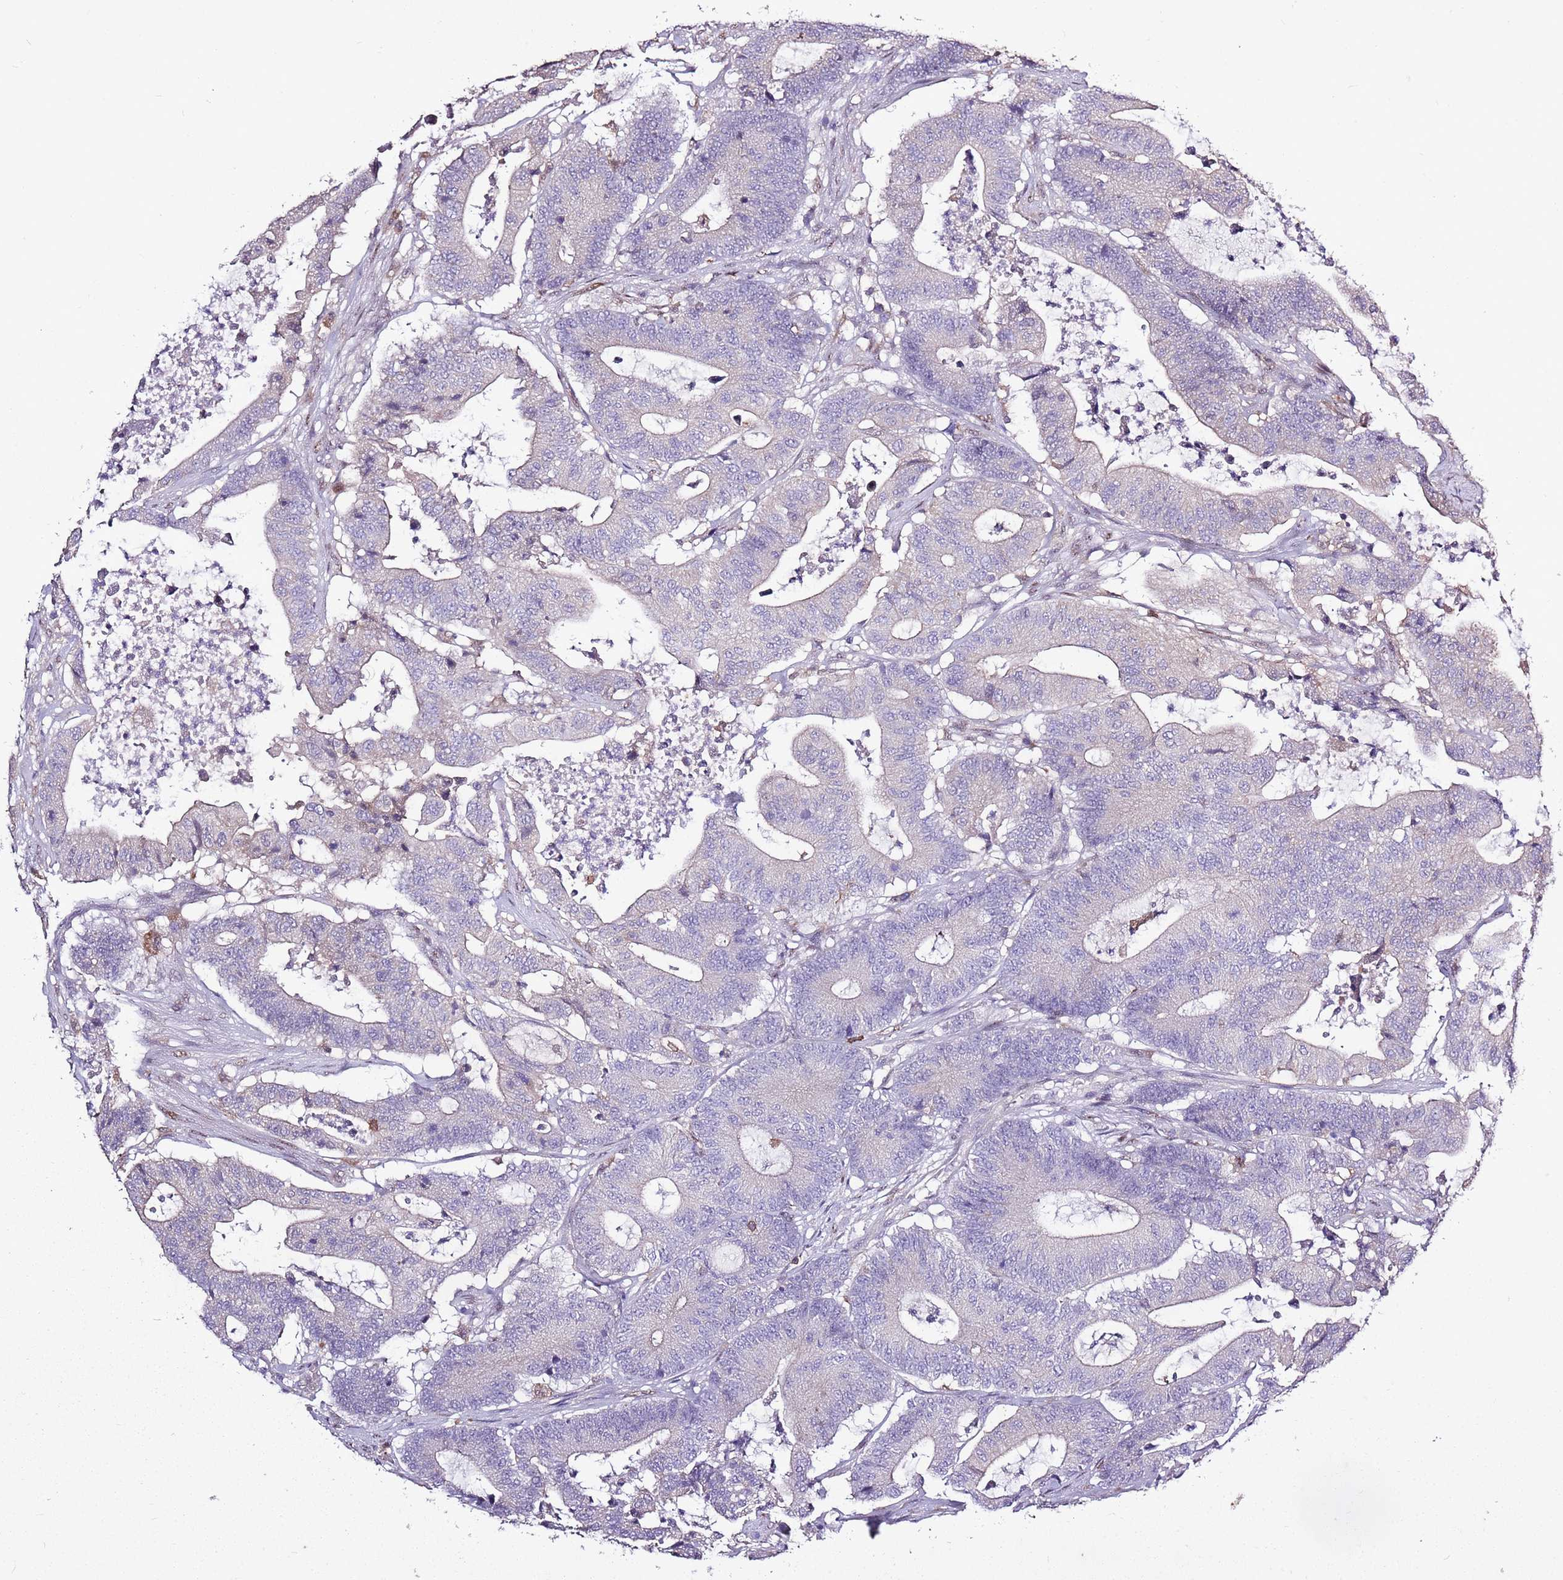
{"staining": {"intensity": "negative", "quantity": "none", "location": "none"}, "tissue": "colorectal cancer", "cell_type": "Tumor cells", "image_type": "cancer", "snomed": [{"axis": "morphology", "description": "Adenocarcinoma, NOS"}, {"axis": "topography", "description": "Colon"}], "caption": "Colorectal cancer was stained to show a protein in brown. There is no significant staining in tumor cells.", "gene": "CAPN9", "patient": {"sex": "female", "age": 84}}